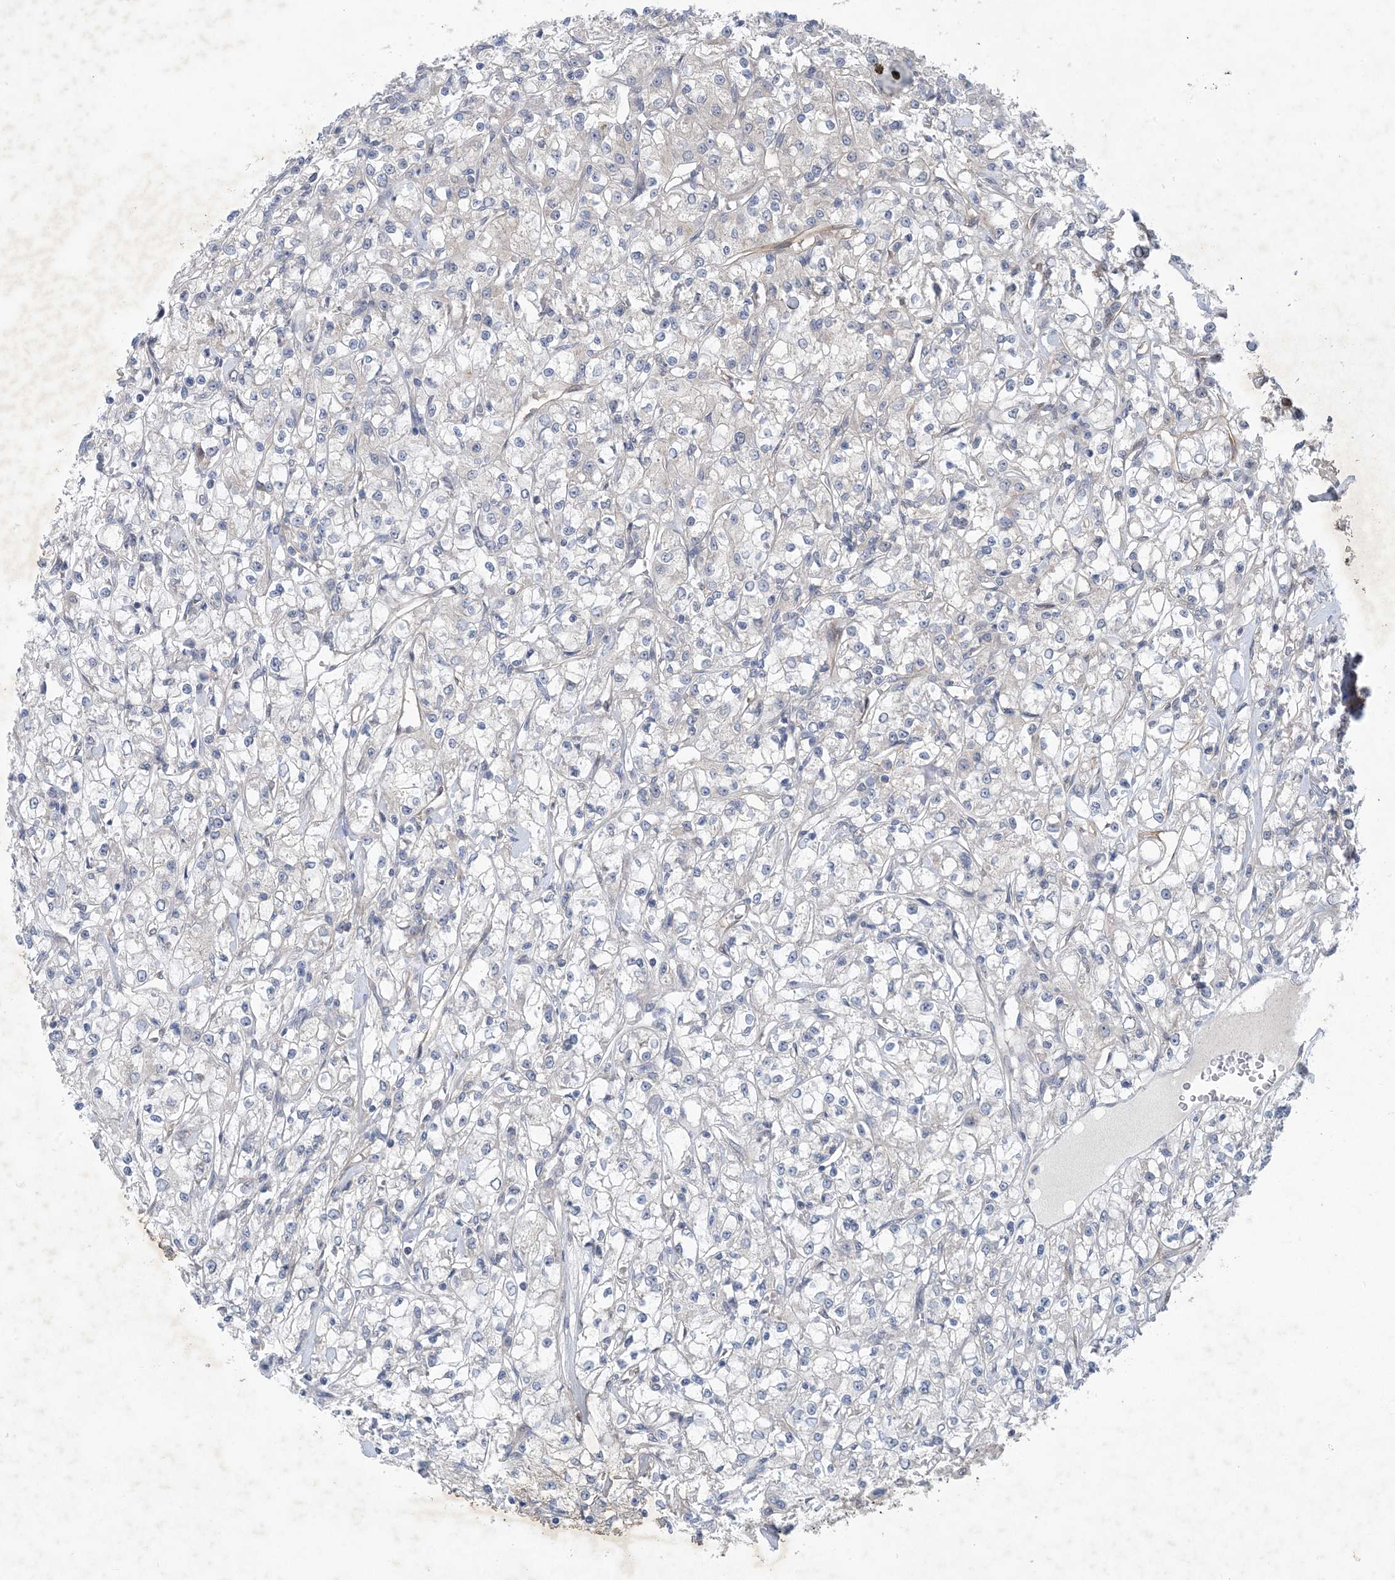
{"staining": {"intensity": "negative", "quantity": "none", "location": "none"}, "tissue": "renal cancer", "cell_type": "Tumor cells", "image_type": "cancer", "snomed": [{"axis": "morphology", "description": "Adenocarcinoma, NOS"}, {"axis": "topography", "description": "Kidney"}], "caption": "This micrograph is of adenocarcinoma (renal) stained with IHC to label a protein in brown with the nuclei are counter-stained blue. There is no positivity in tumor cells.", "gene": "HIKESHI", "patient": {"sex": "female", "age": 59}}